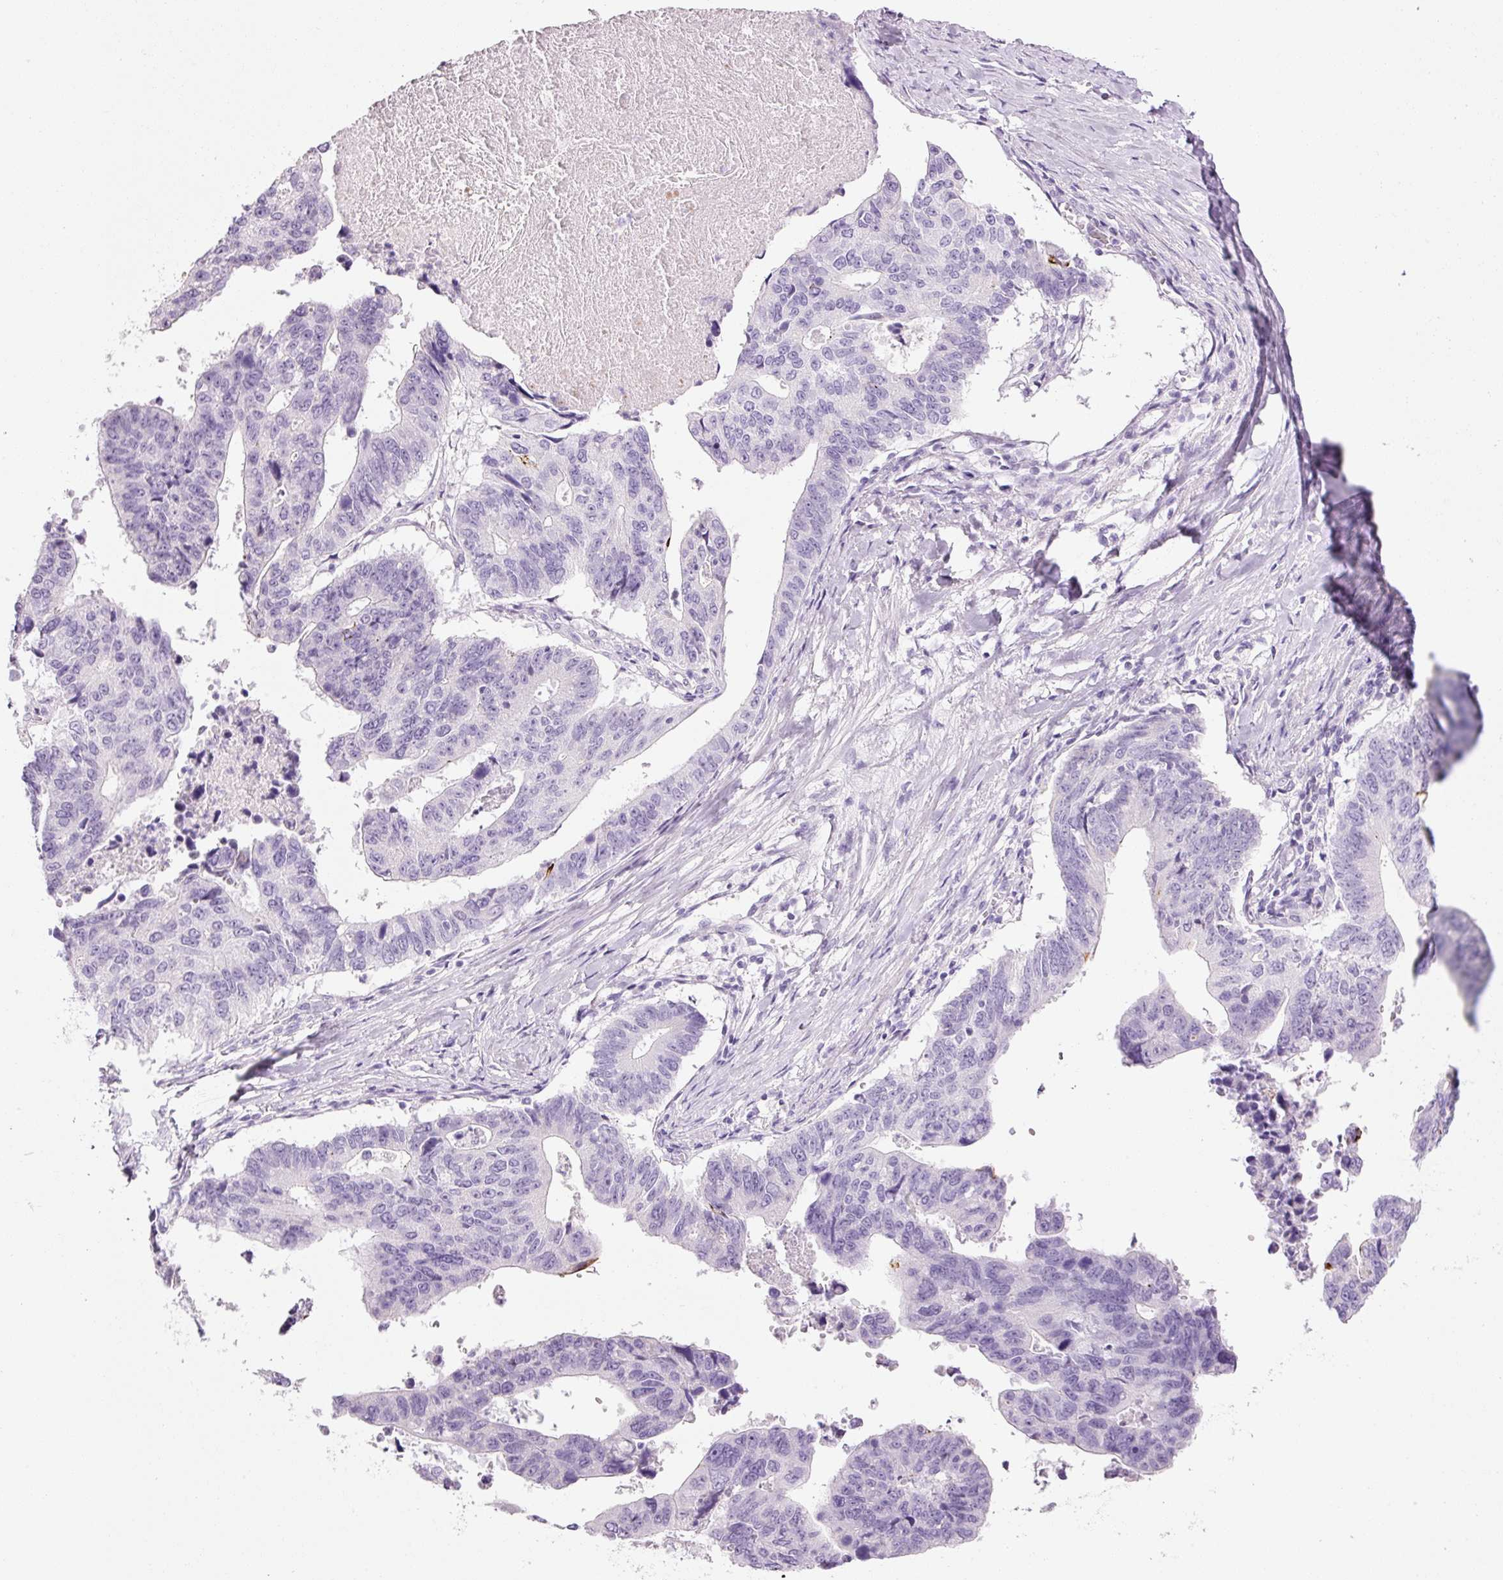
{"staining": {"intensity": "strong", "quantity": "<25%", "location": "cytoplasmic/membranous"}, "tissue": "stomach cancer", "cell_type": "Tumor cells", "image_type": "cancer", "snomed": [{"axis": "morphology", "description": "Adenocarcinoma, NOS"}, {"axis": "topography", "description": "Stomach"}], "caption": "DAB (3,3'-diaminobenzidine) immunohistochemical staining of adenocarcinoma (stomach) demonstrates strong cytoplasmic/membranous protein expression in about <25% of tumor cells.", "gene": "ANKRD20A1", "patient": {"sex": "male", "age": 59}}